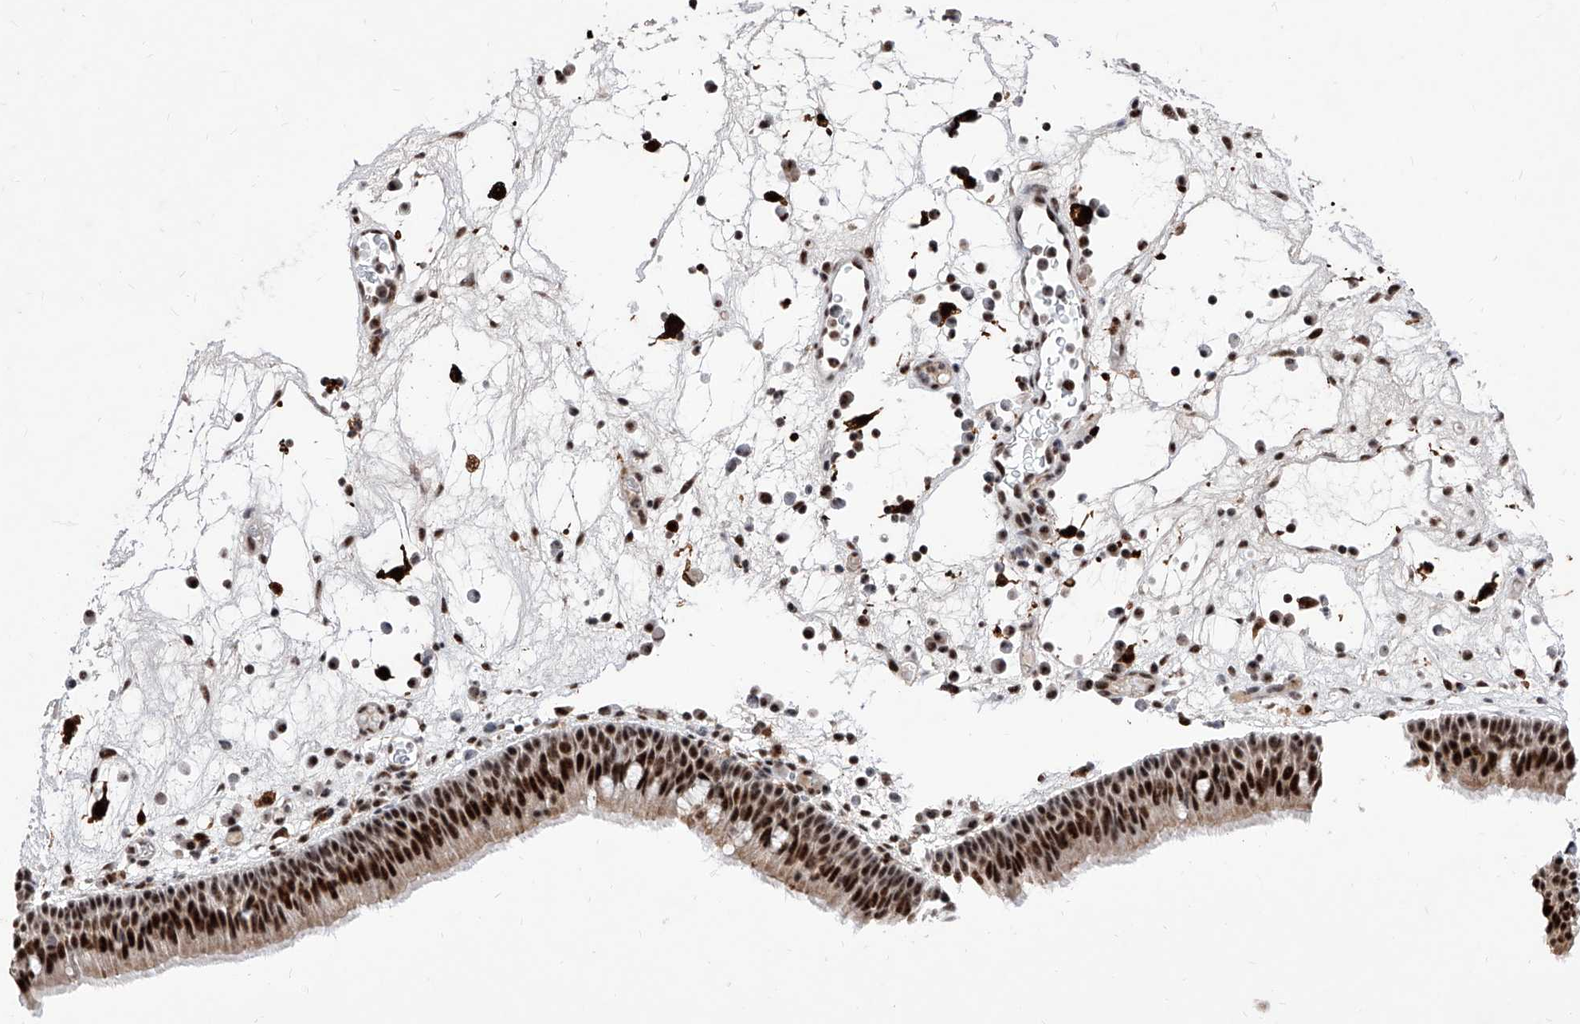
{"staining": {"intensity": "strong", "quantity": ">75%", "location": "nuclear"}, "tissue": "nasopharynx", "cell_type": "Respiratory epithelial cells", "image_type": "normal", "snomed": [{"axis": "morphology", "description": "Normal tissue, NOS"}, {"axis": "morphology", "description": "Inflammation, NOS"}, {"axis": "morphology", "description": "Malignant melanoma, Metastatic site"}, {"axis": "topography", "description": "Nasopharynx"}], "caption": "Immunohistochemistry (IHC) of normal nasopharynx reveals high levels of strong nuclear staining in about >75% of respiratory epithelial cells.", "gene": "PHF5A", "patient": {"sex": "male", "age": 70}}